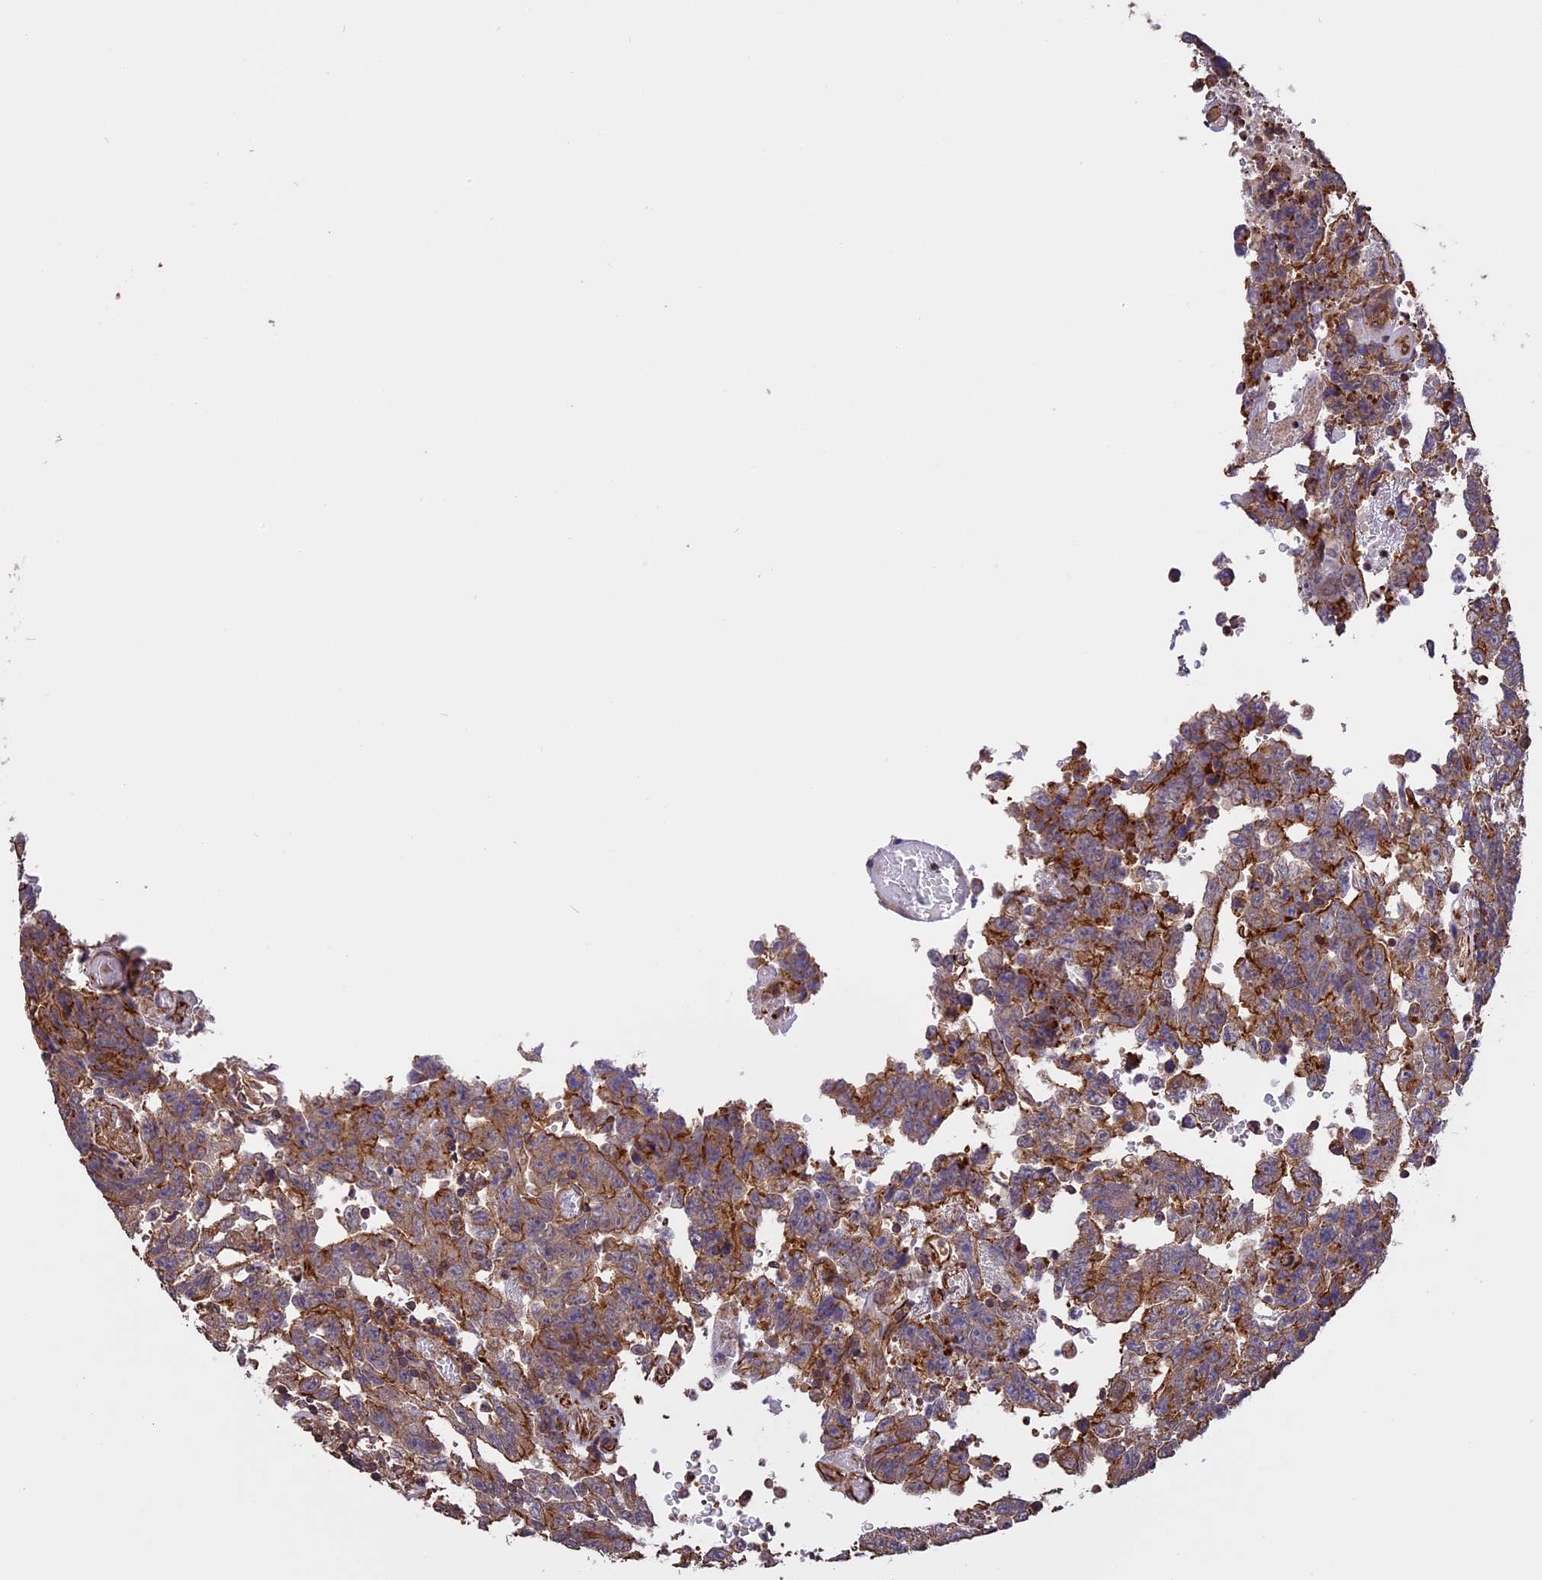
{"staining": {"intensity": "moderate", "quantity": "25%-75%", "location": "cytoplasmic/membranous"}, "tissue": "testis cancer", "cell_type": "Tumor cells", "image_type": "cancer", "snomed": [{"axis": "morphology", "description": "Carcinoma, Embryonal, NOS"}, {"axis": "topography", "description": "Testis"}], "caption": "A medium amount of moderate cytoplasmic/membranous positivity is appreciated in approximately 25%-75% of tumor cells in embryonal carcinoma (testis) tissue. The protein of interest is stained brown, and the nuclei are stained in blue (DAB IHC with brightfield microscopy, high magnification).", "gene": "GAS8", "patient": {"sex": "male", "age": 26}}